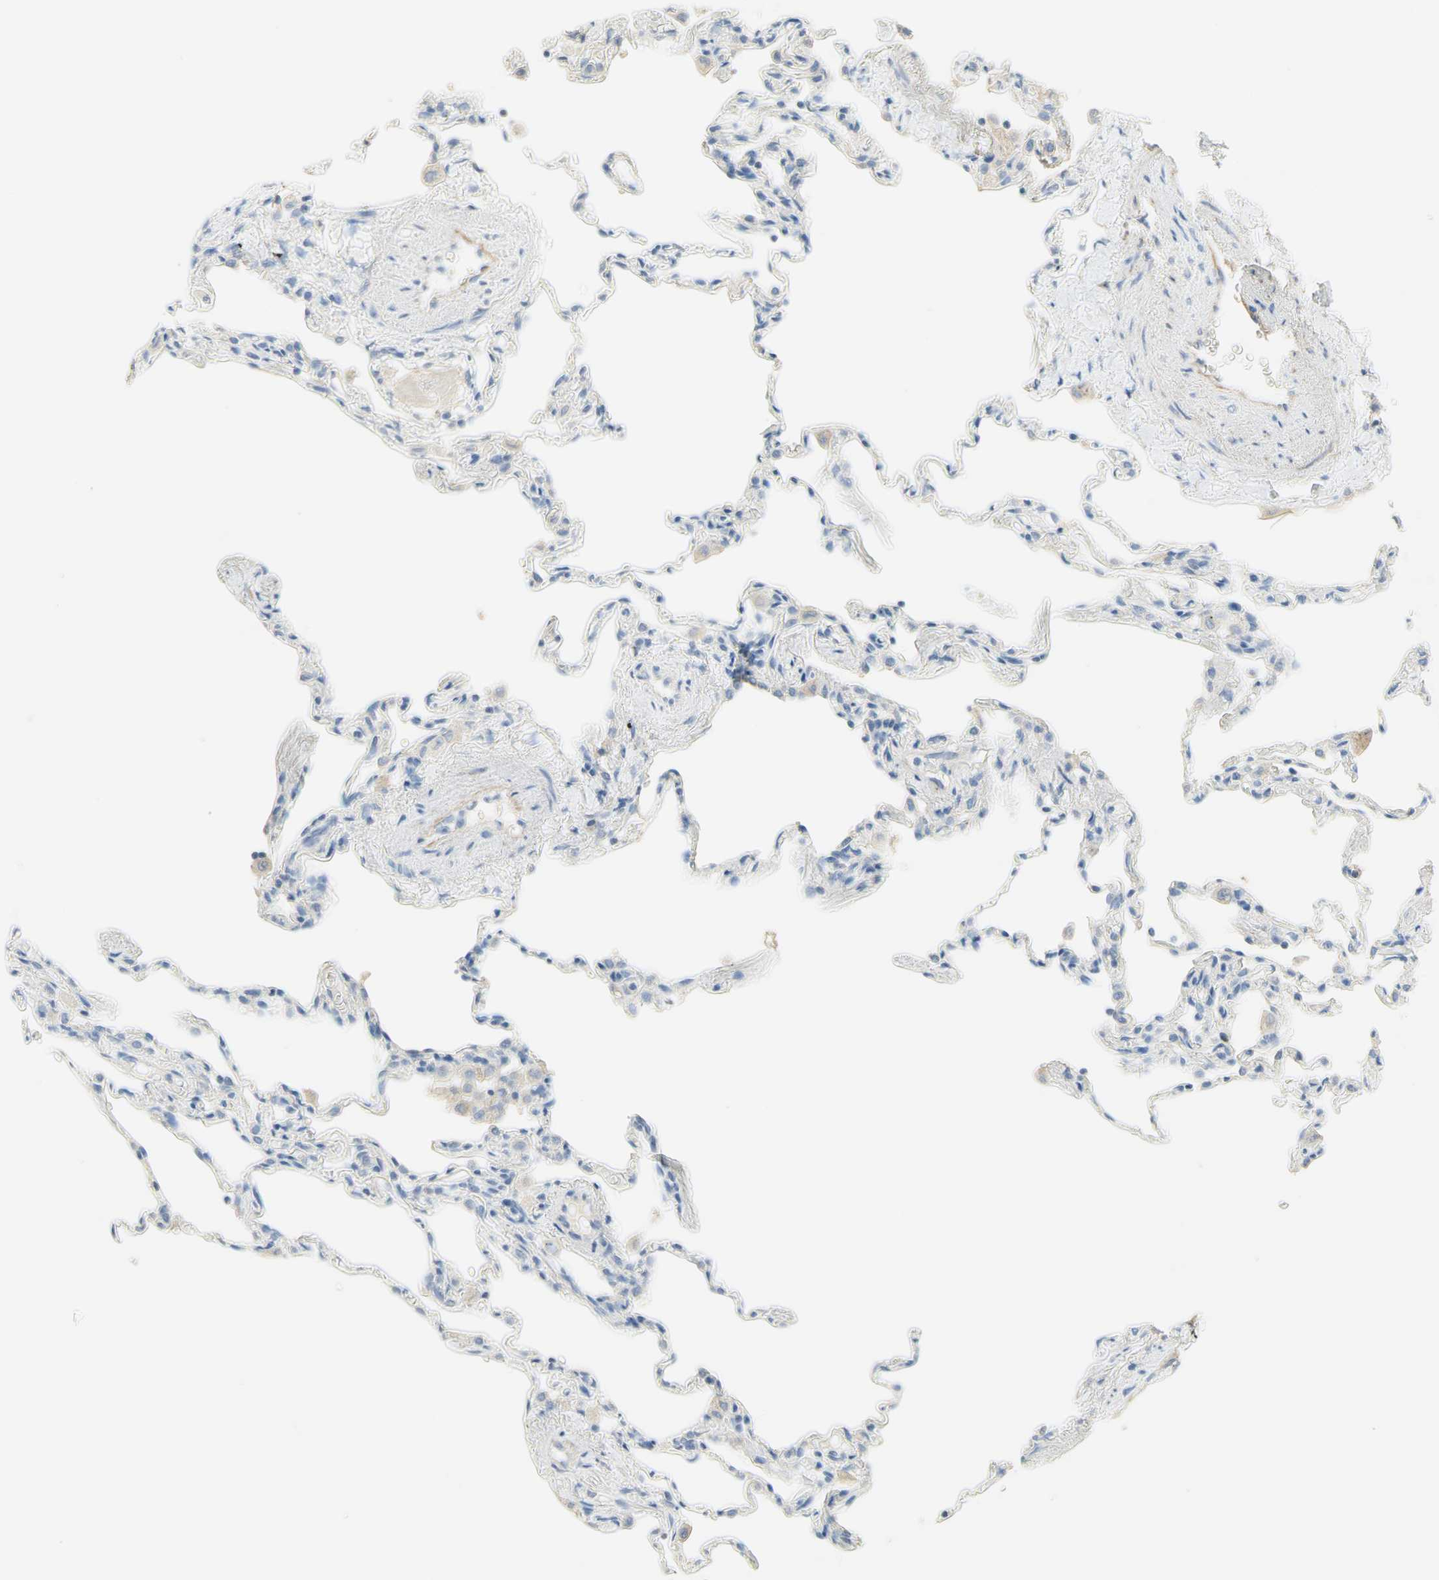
{"staining": {"intensity": "negative", "quantity": "none", "location": "none"}, "tissue": "lung", "cell_type": "Alveolar cells", "image_type": "normal", "snomed": [{"axis": "morphology", "description": "Normal tissue, NOS"}, {"axis": "topography", "description": "Lung"}], "caption": "This image is of unremarkable lung stained with IHC to label a protein in brown with the nuclei are counter-stained blue. There is no expression in alveolar cells.", "gene": "NECTIN4", "patient": {"sex": "male", "age": 59}}